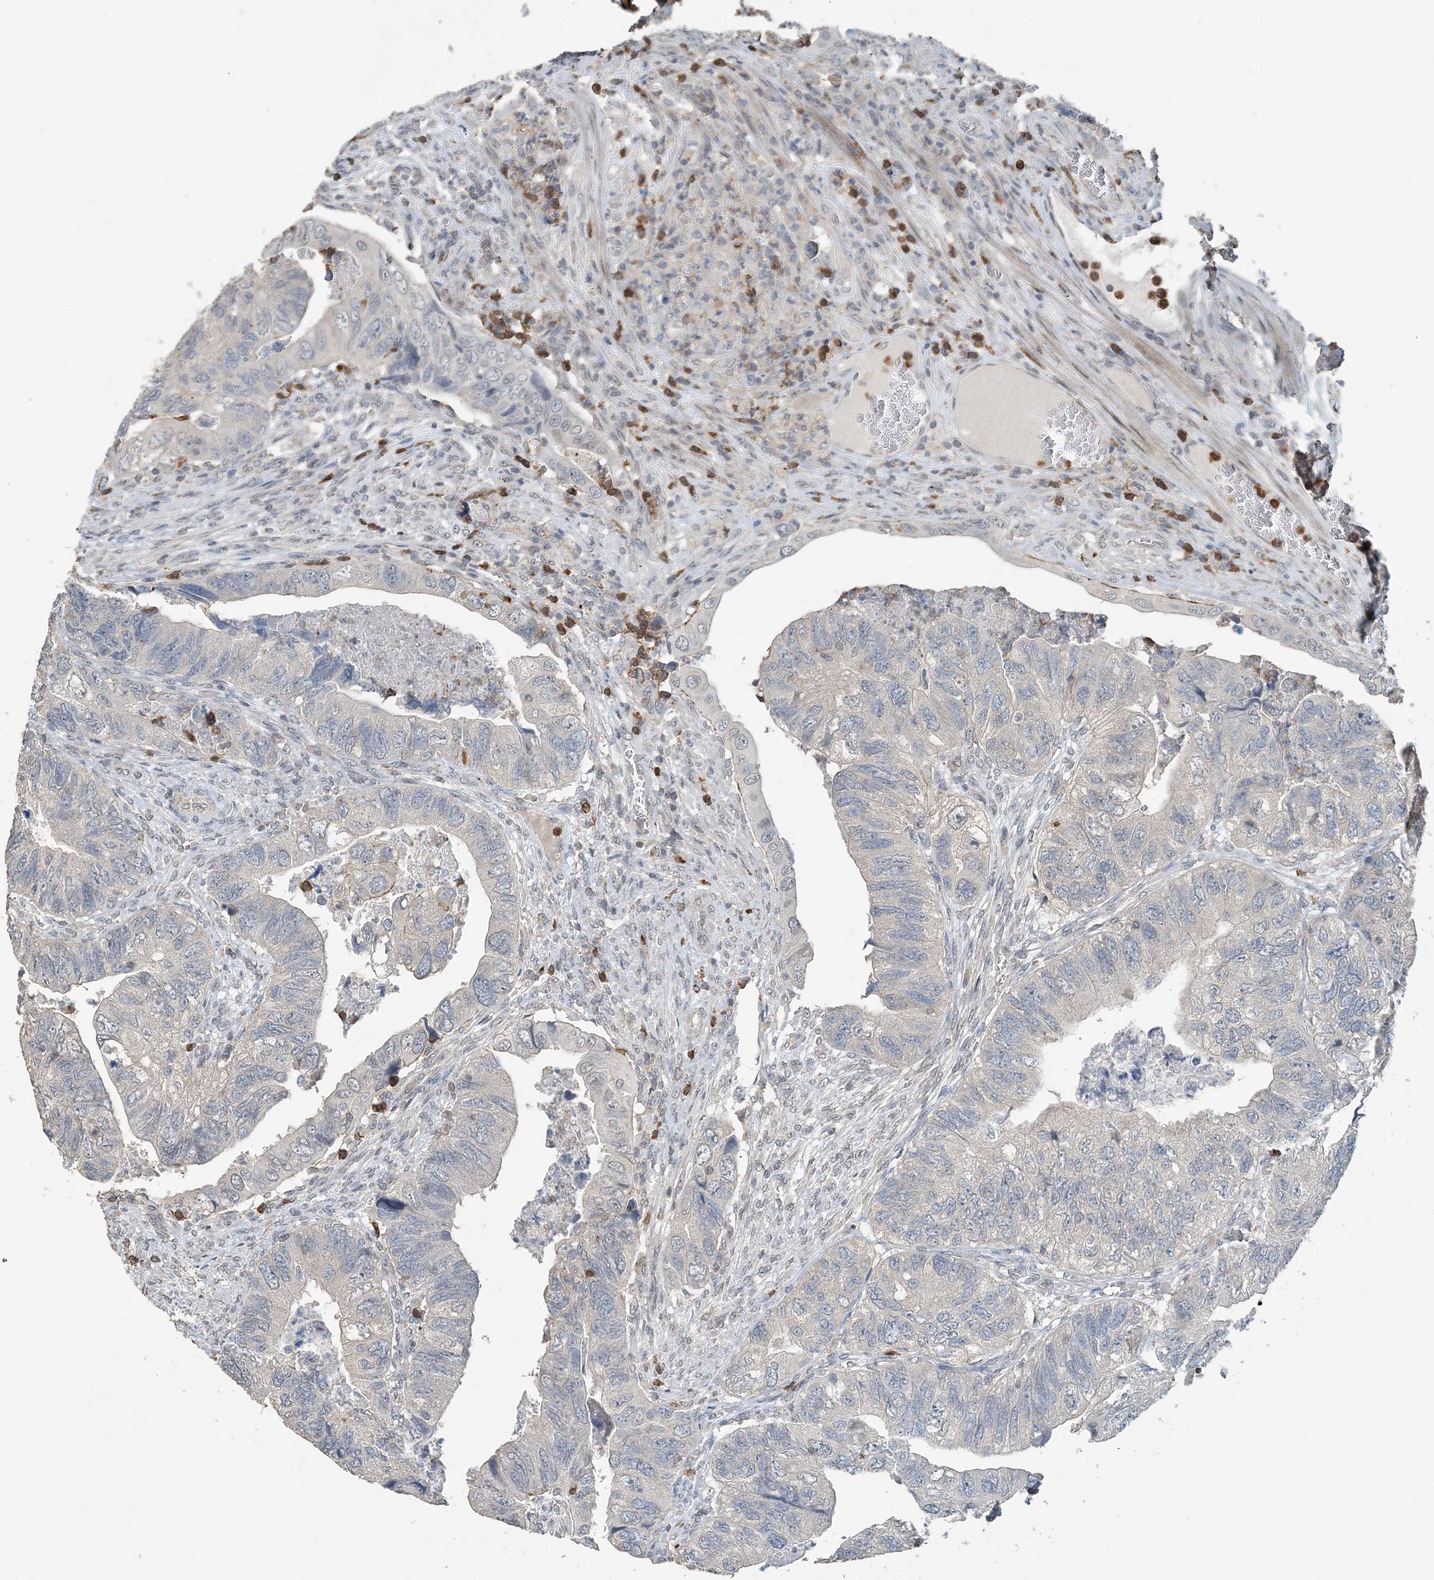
{"staining": {"intensity": "negative", "quantity": "none", "location": "none"}, "tissue": "colorectal cancer", "cell_type": "Tumor cells", "image_type": "cancer", "snomed": [{"axis": "morphology", "description": "Adenocarcinoma, NOS"}, {"axis": "topography", "description": "Rectum"}], "caption": "Colorectal adenocarcinoma stained for a protein using immunohistochemistry (IHC) exhibits no staining tumor cells.", "gene": "FAM110A", "patient": {"sex": "male", "age": 63}}